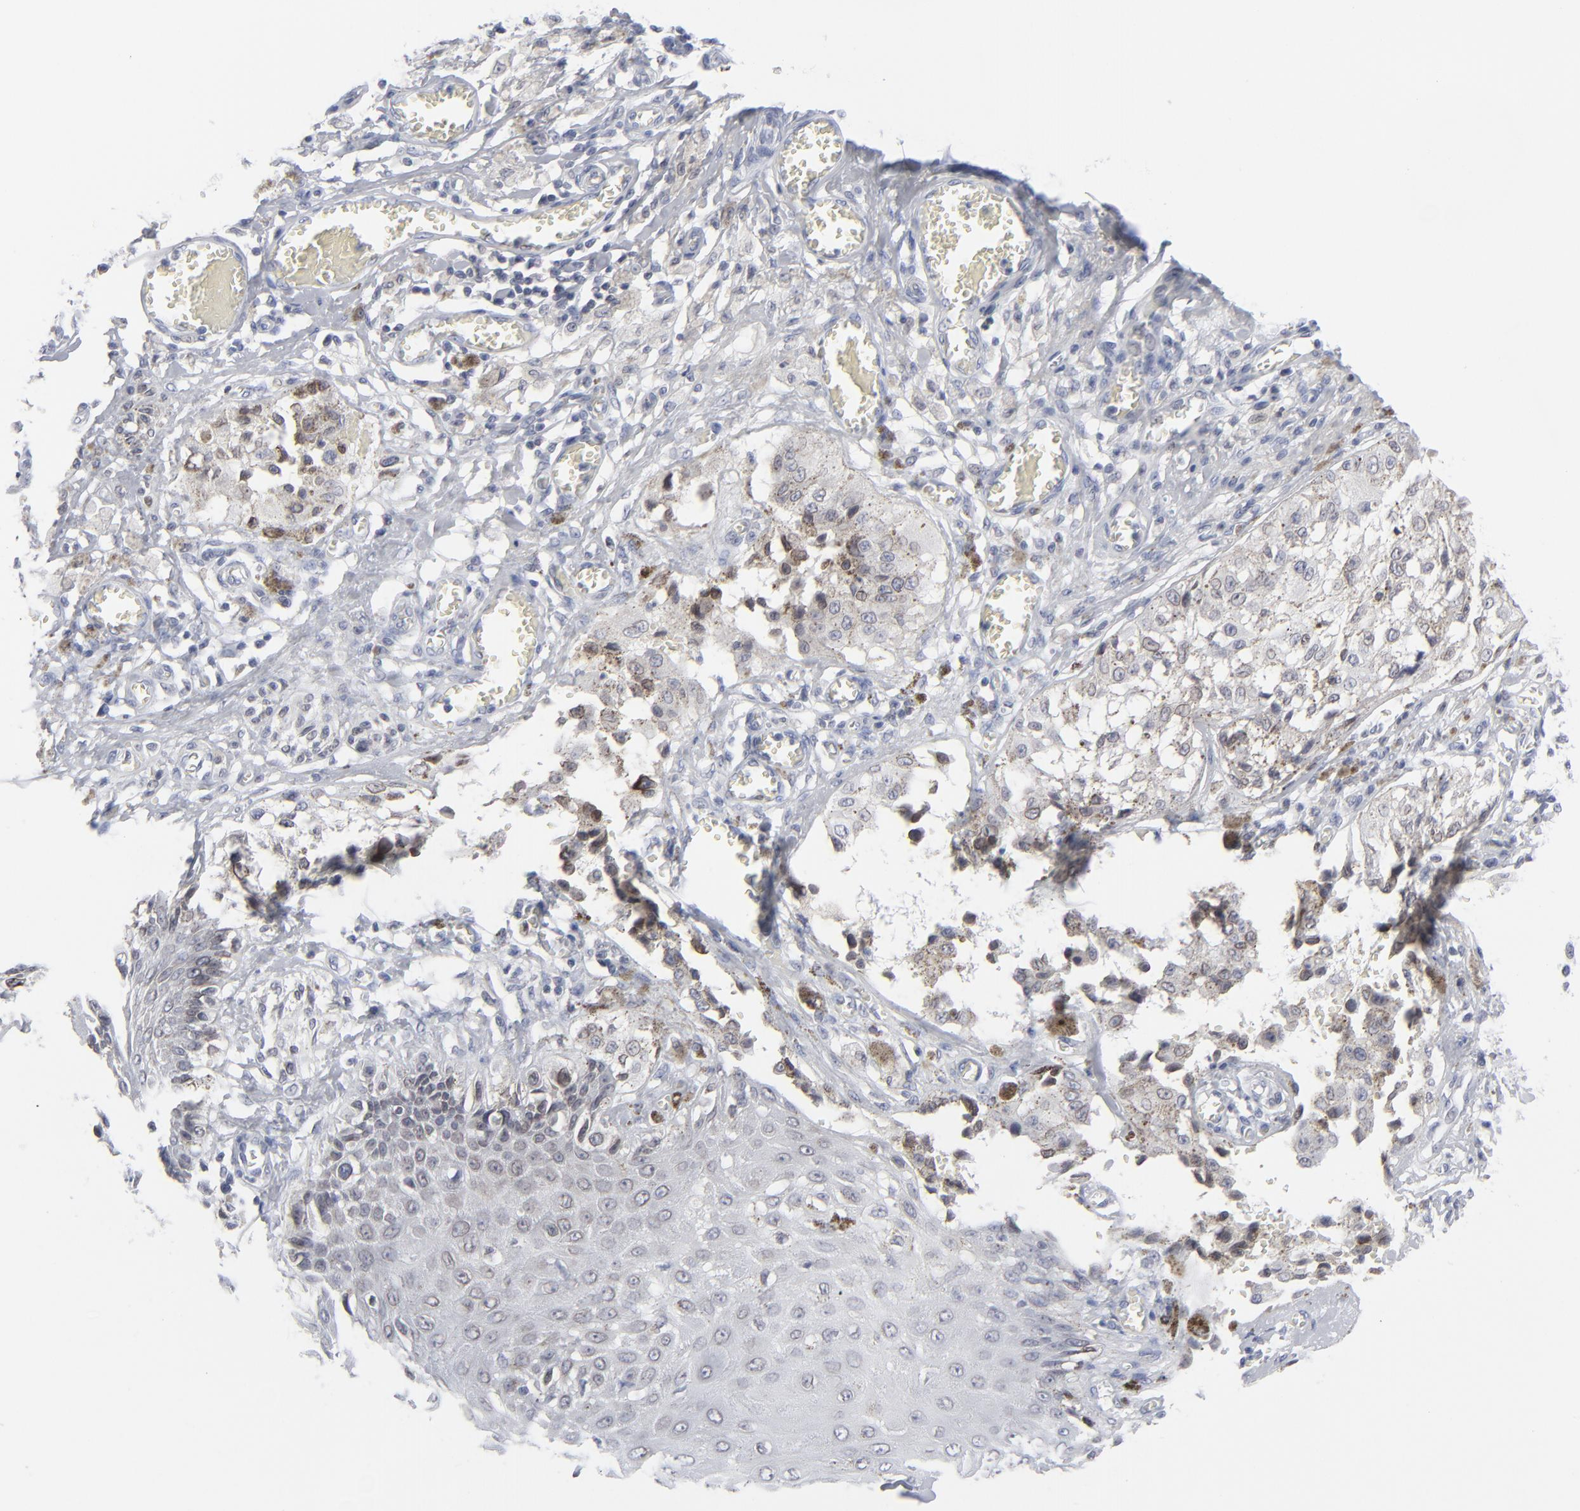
{"staining": {"intensity": "weak", "quantity": "25%-75%", "location": "cytoplasmic/membranous"}, "tissue": "melanoma", "cell_type": "Tumor cells", "image_type": "cancer", "snomed": [{"axis": "morphology", "description": "Malignant melanoma, NOS"}, {"axis": "topography", "description": "Skin"}], "caption": "There is low levels of weak cytoplasmic/membranous staining in tumor cells of malignant melanoma, as demonstrated by immunohistochemical staining (brown color).", "gene": "NUP88", "patient": {"sex": "female", "age": 82}}